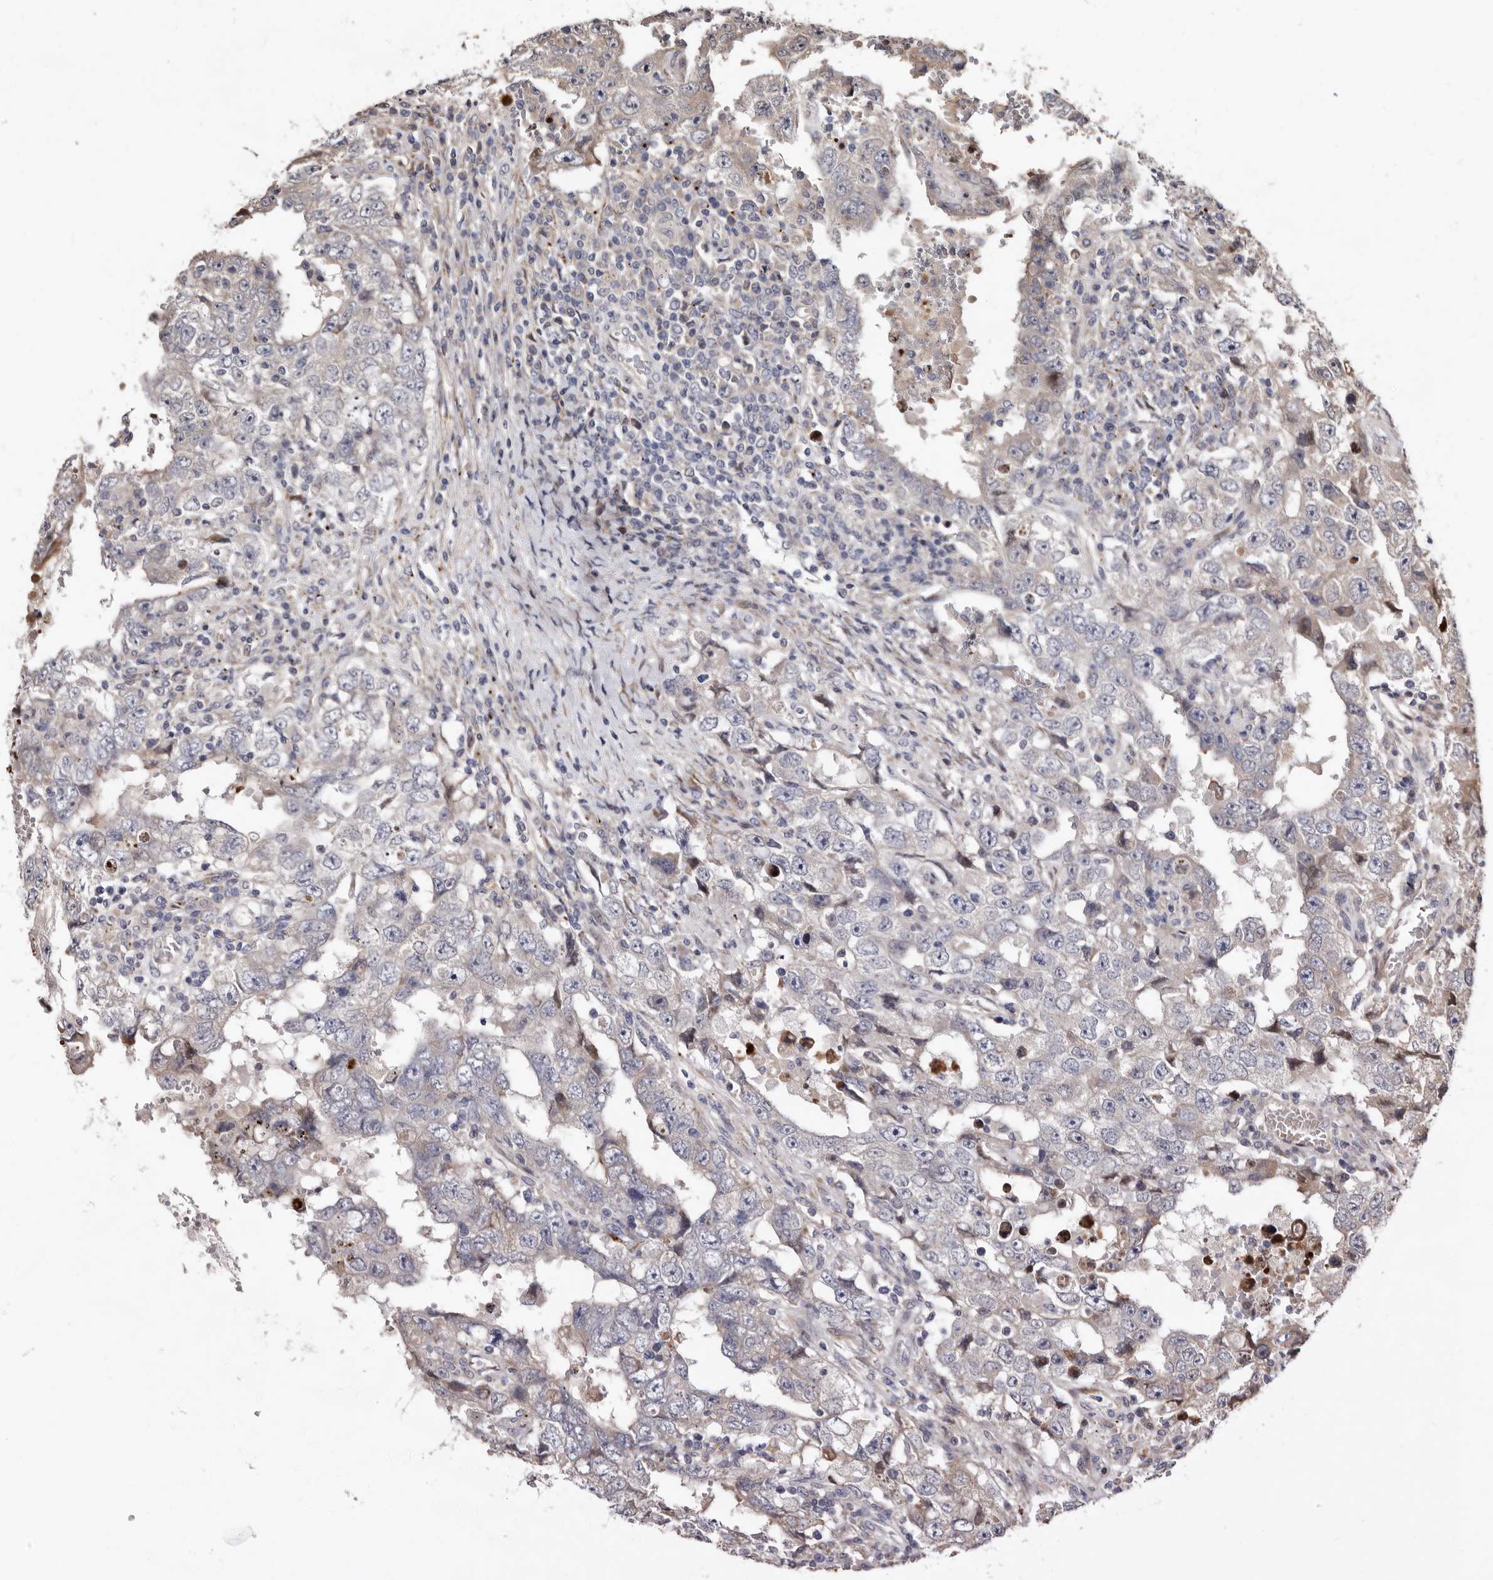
{"staining": {"intensity": "negative", "quantity": "none", "location": "none"}, "tissue": "testis cancer", "cell_type": "Tumor cells", "image_type": "cancer", "snomed": [{"axis": "morphology", "description": "Carcinoma, Embryonal, NOS"}, {"axis": "topography", "description": "Testis"}], "caption": "The micrograph reveals no significant staining in tumor cells of embryonal carcinoma (testis).", "gene": "WEE2", "patient": {"sex": "male", "age": 26}}